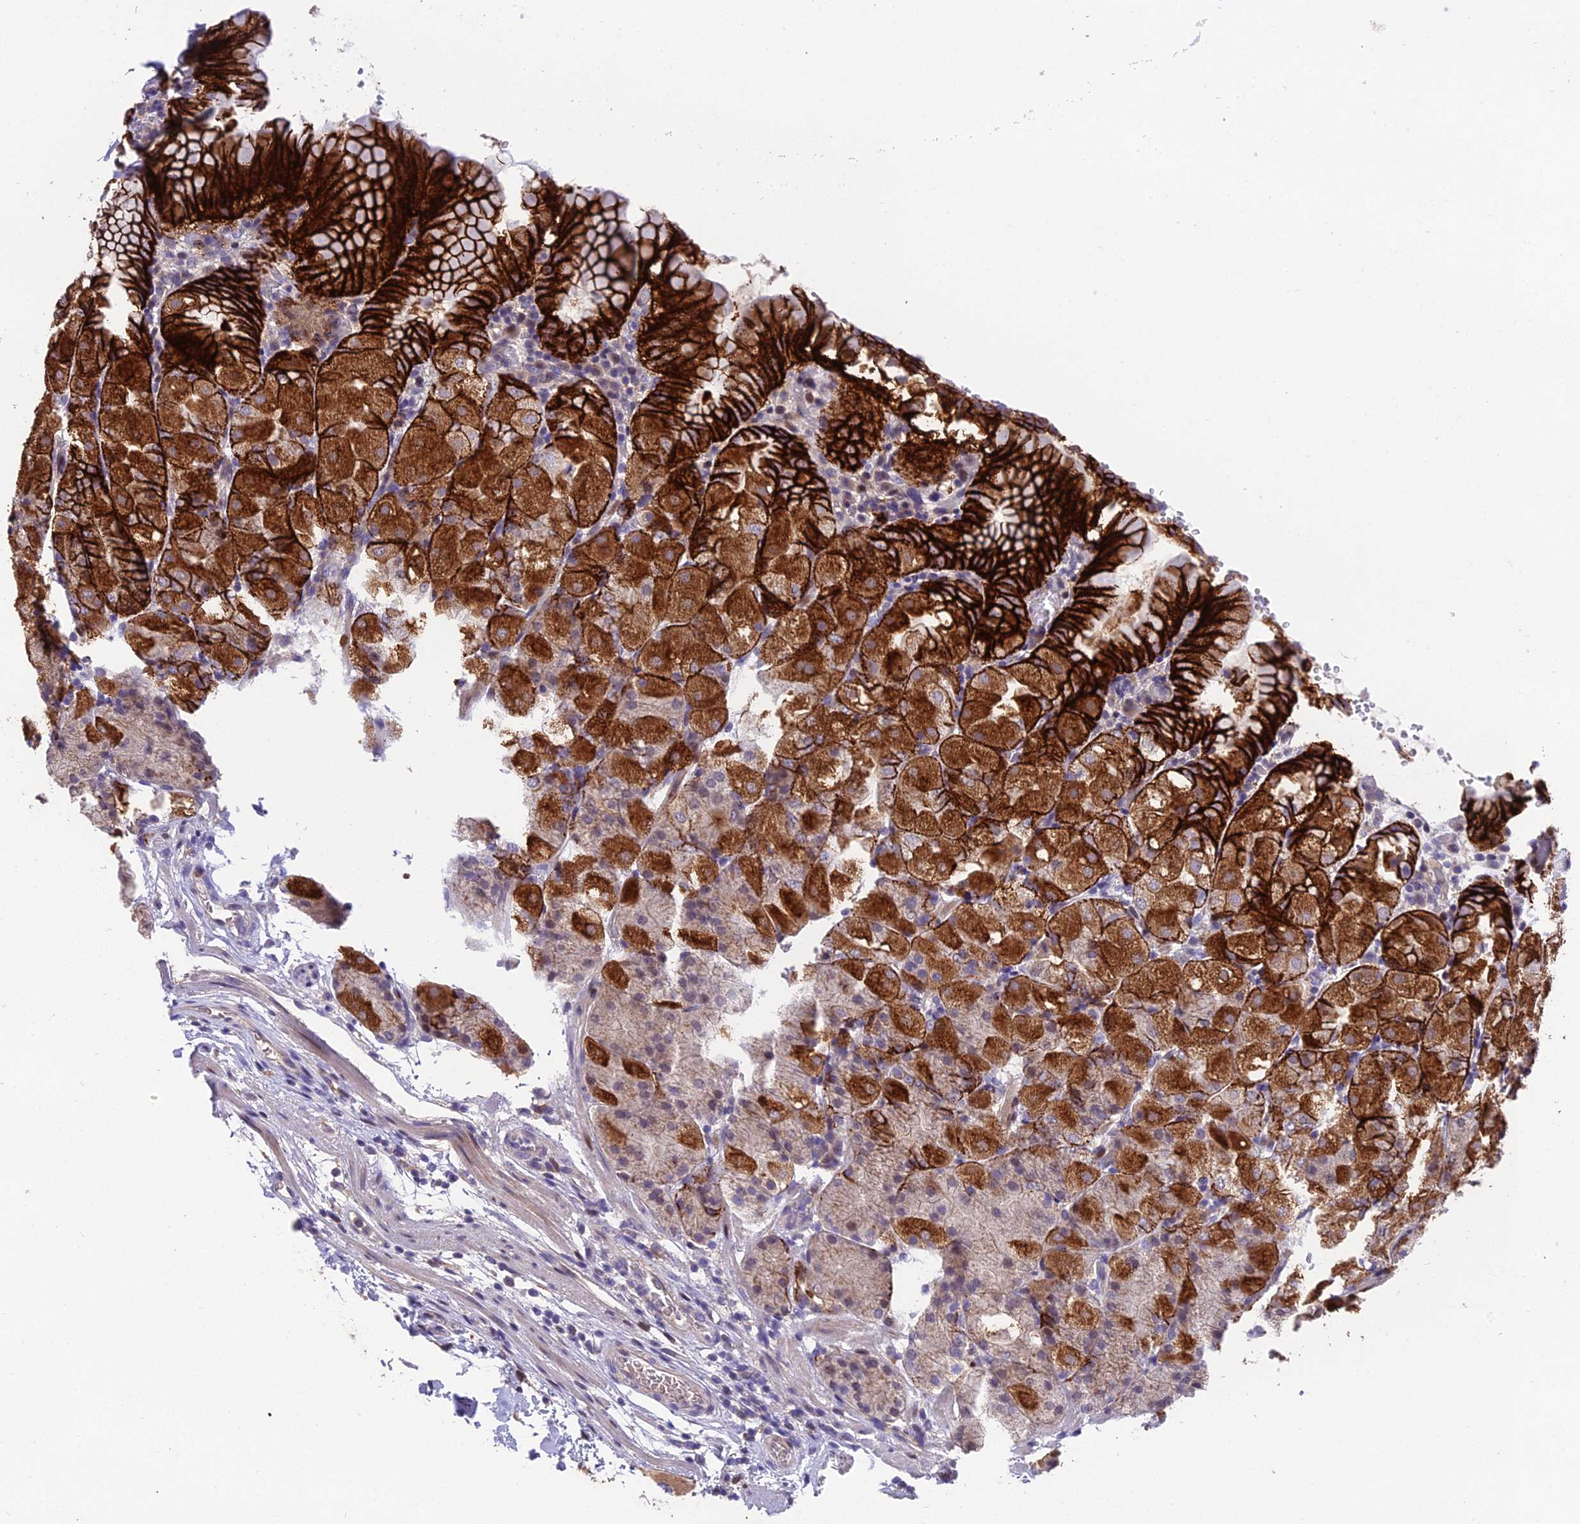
{"staining": {"intensity": "strong", "quantity": "25%-75%", "location": "cytoplasmic/membranous"}, "tissue": "stomach", "cell_type": "Glandular cells", "image_type": "normal", "snomed": [{"axis": "morphology", "description": "Normal tissue, NOS"}, {"axis": "topography", "description": "Stomach, upper"}, {"axis": "topography", "description": "Stomach, lower"}], "caption": "Brown immunohistochemical staining in benign stomach shows strong cytoplasmic/membranous expression in about 25%-75% of glandular cells. (brown staining indicates protein expression, while blue staining denotes nuclei).", "gene": "PUS10", "patient": {"sex": "male", "age": 62}}